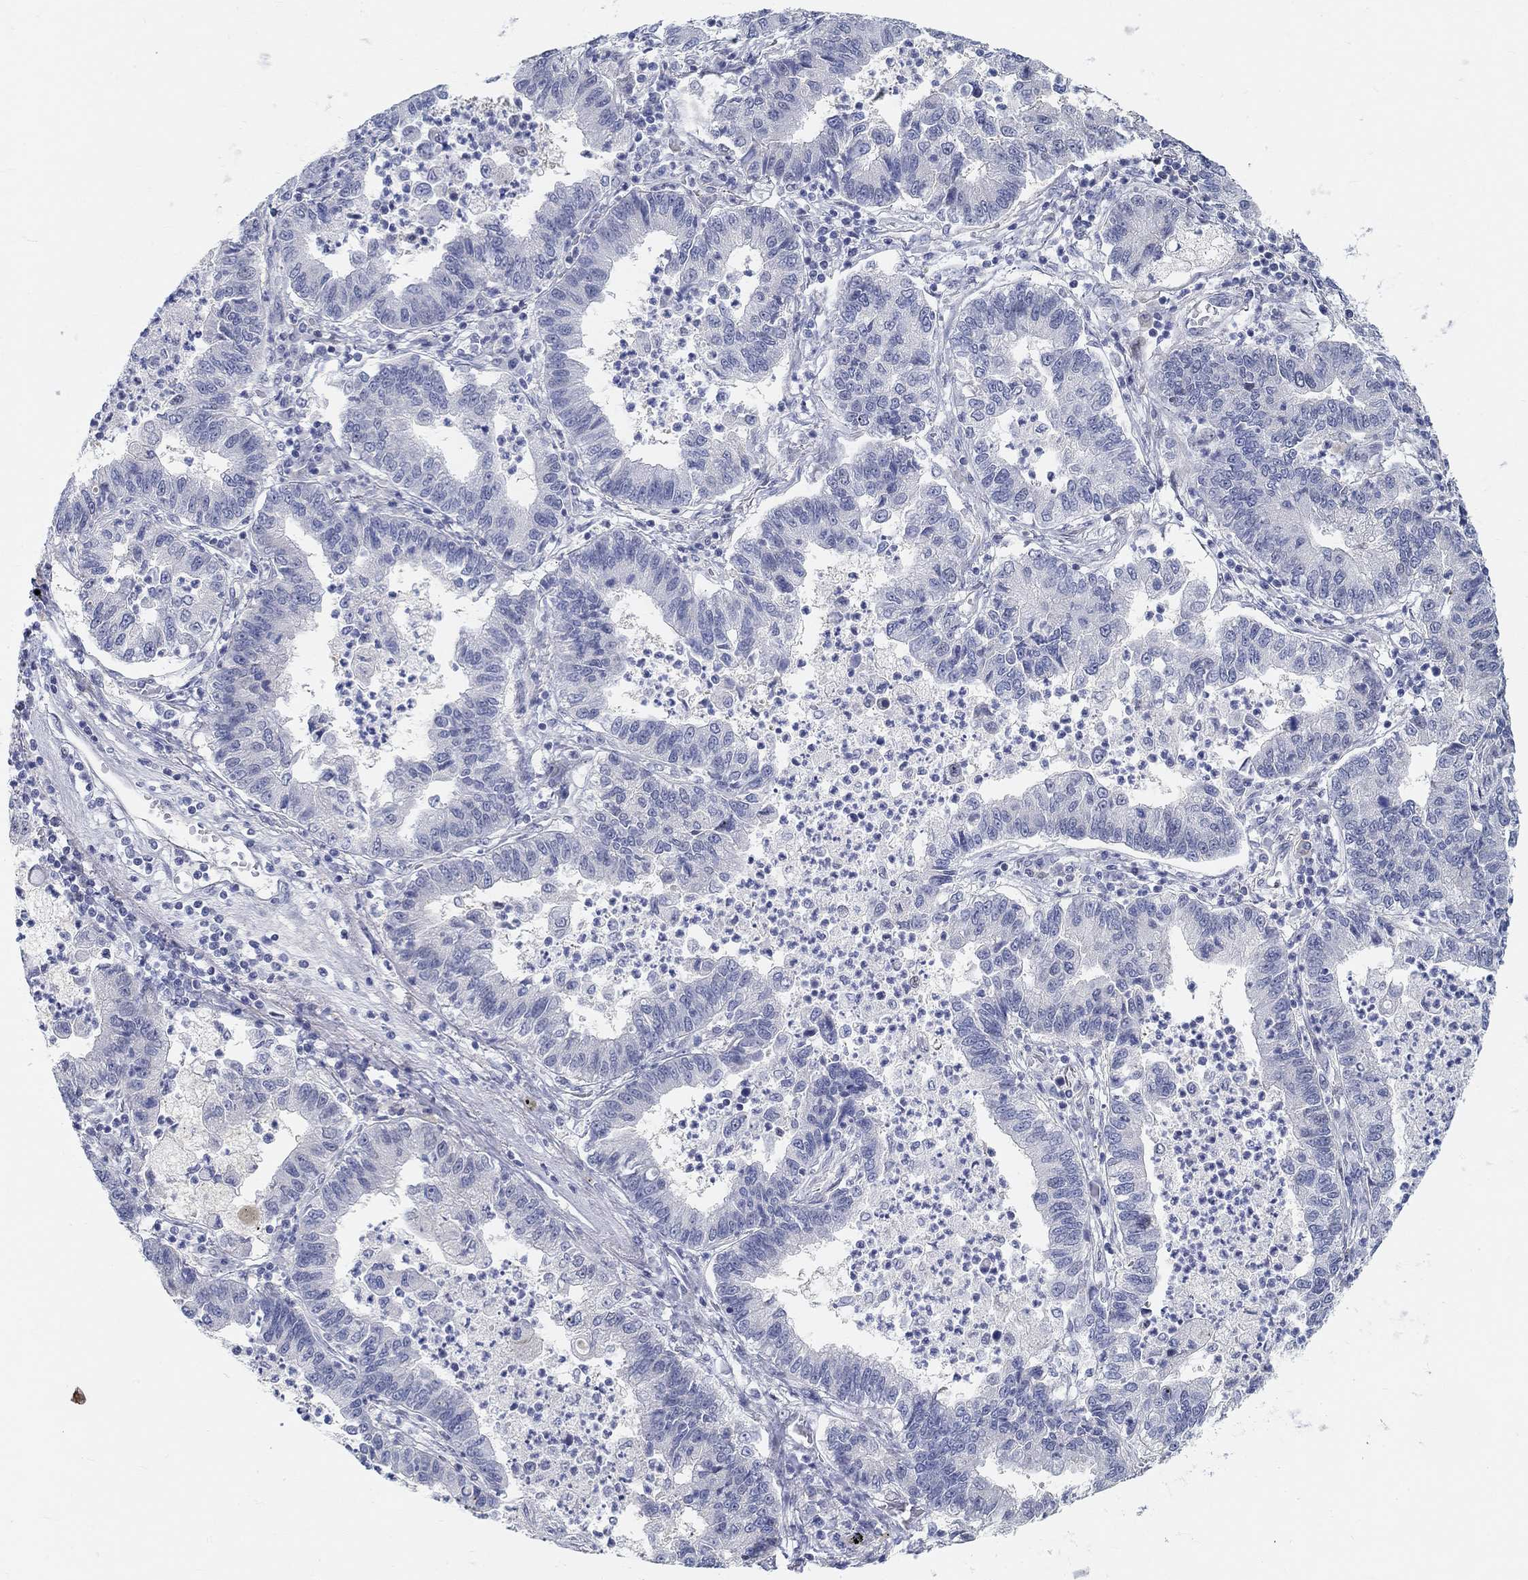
{"staining": {"intensity": "negative", "quantity": "none", "location": "none"}, "tissue": "lung cancer", "cell_type": "Tumor cells", "image_type": "cancer", "snomed": [{"axis": "morphology", "description": "Adenocarcinoma, NOS"}, {"axis": "topography", "description": "Lung"}], "caption": "Tumor cells are negative for brown protein staining in lung adenocarcinoma.", "gene": "SNTG2", "patient": {"sex": "female", "age": 57}}